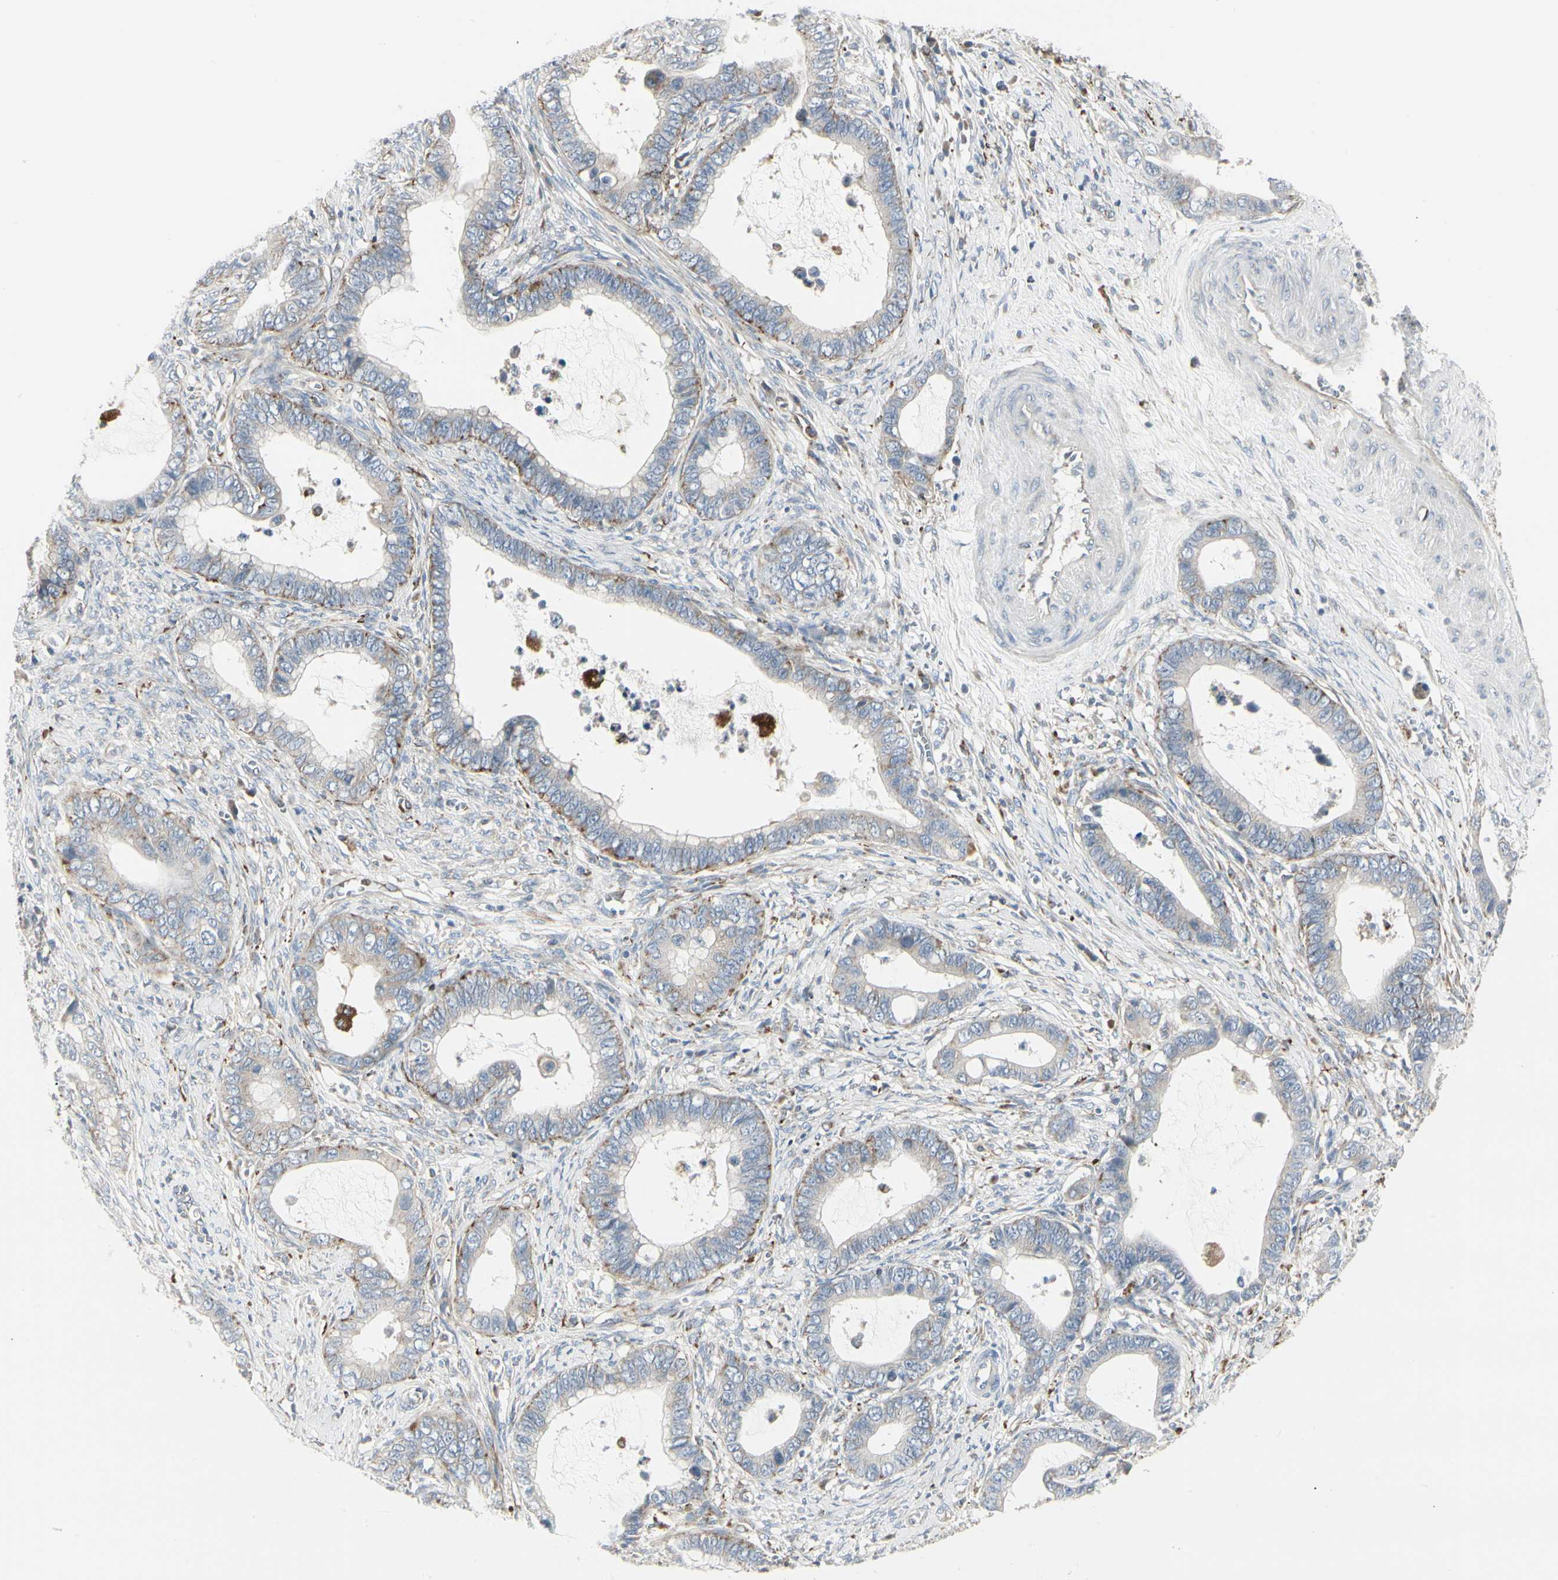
{"staining": {"intensity": "moderate", "quantity": "<25%", "location": "cytoplasmic/membranous"}, "tissue": "cervical cancer", "cell_type": "Tumor cells", "image_type": "cancer", "snomed": [{"axis": "morphology", "description": "Adenocarcinoma, NOS"}, {"axis": "topography", "description": "Cervix"}], "caption": "Cervical cancer (adenocarcinoma) was stained to show a protein in brown. There is low levels of moderate cytoplasmic/membranous expression in about <25% of tumor cells.", "gene": "ATP6V1B2", "patient": {"sex": "female", "age": 44}}